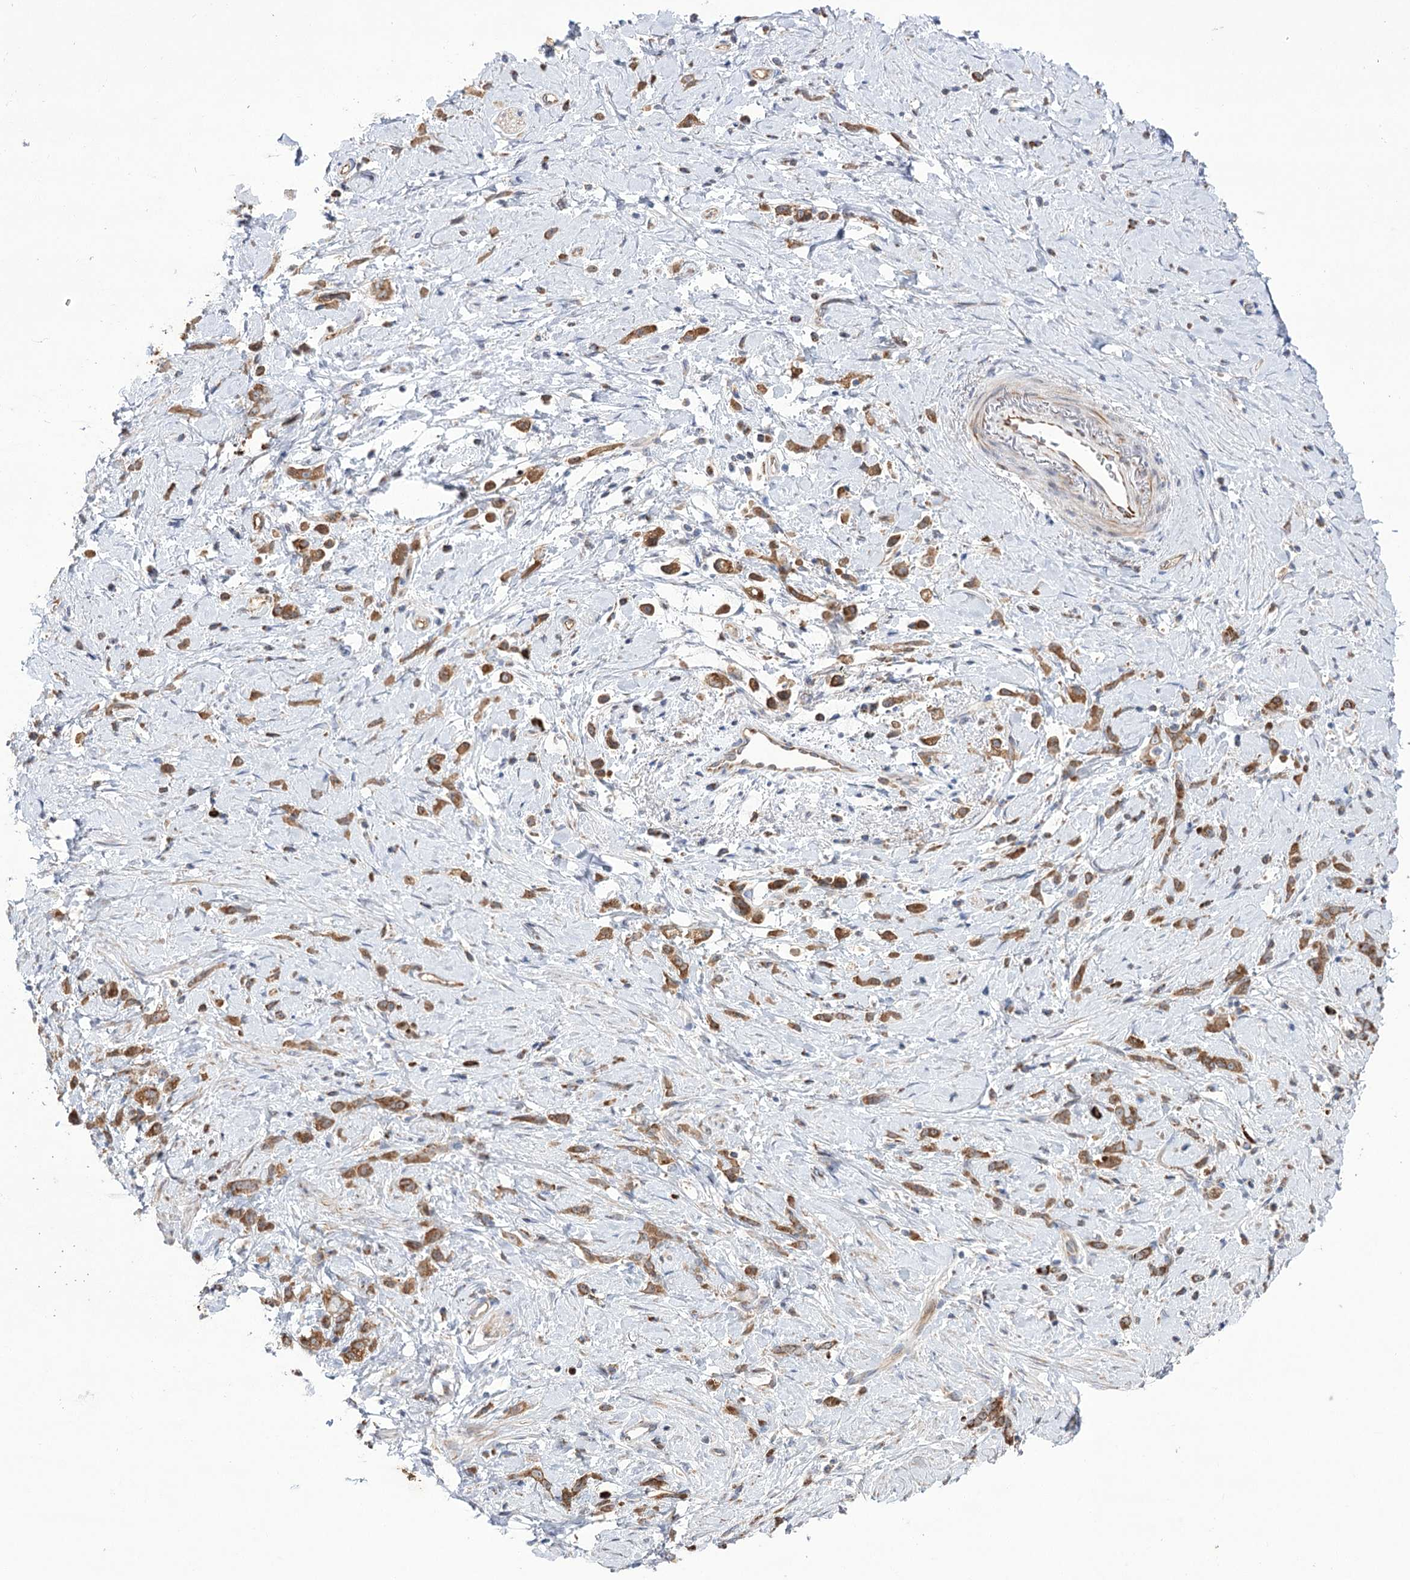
{"staining": {"intensity": "moderate", "quantity": ">75%", "location": "cytoplasmic/membranous"}, "tissue": "stomach cancer", "cell_type": "Tumor cells", "image_type": "cancer", "snomed": [{"axis": "morphology", "description": "Adenocarcinoma, NOS"}, {"axis": "topography", "description": "Stomach"}], "caption": "Tumor cells show moderate cytoplasmic/membranous staining in about >75% of cells in stomach adenocarcinoma.", "gene": "ECHDC3", "patient": {"sex": "female", "age": 60}}